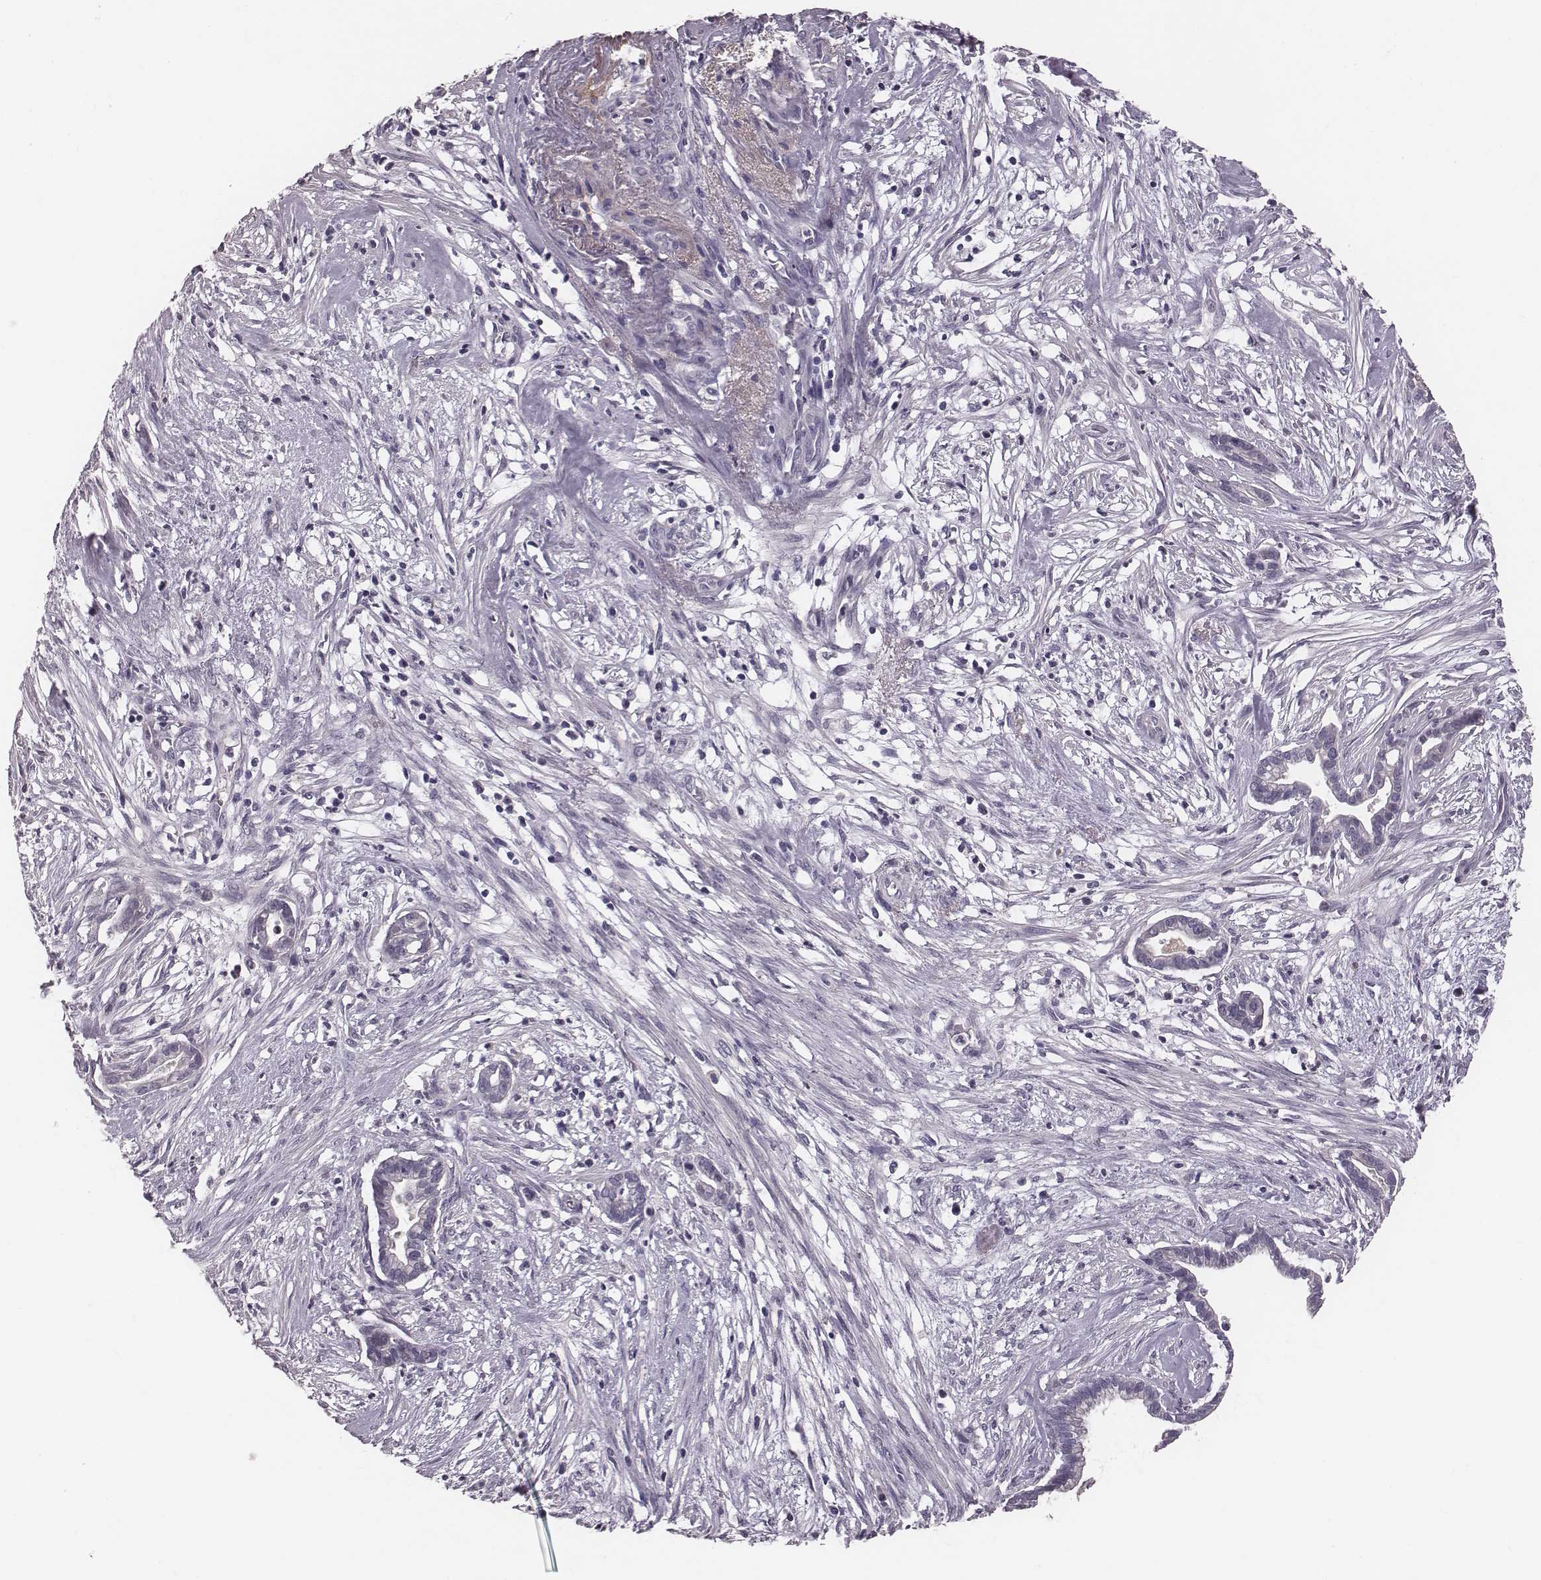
{"staining": {"intensity": "negative", "quantity": "none", "location": "none"}, "tissue": "cervical cancer", "cell_type": "Tumor cells", "image_type": "cancer", "snomed": [{"axis": "morphology", "description": "Adenocarcinoma, NOS"}, {"axis": "topography", "description": "Cervix"}], "caption": "A high-resolution image shows immunohistochemistry staining of adenocarcinoma (cervical), which displays no significant expression in tumor cells.", "gene": "CFTR", "patient": {"sex": "female", "age": 62}}